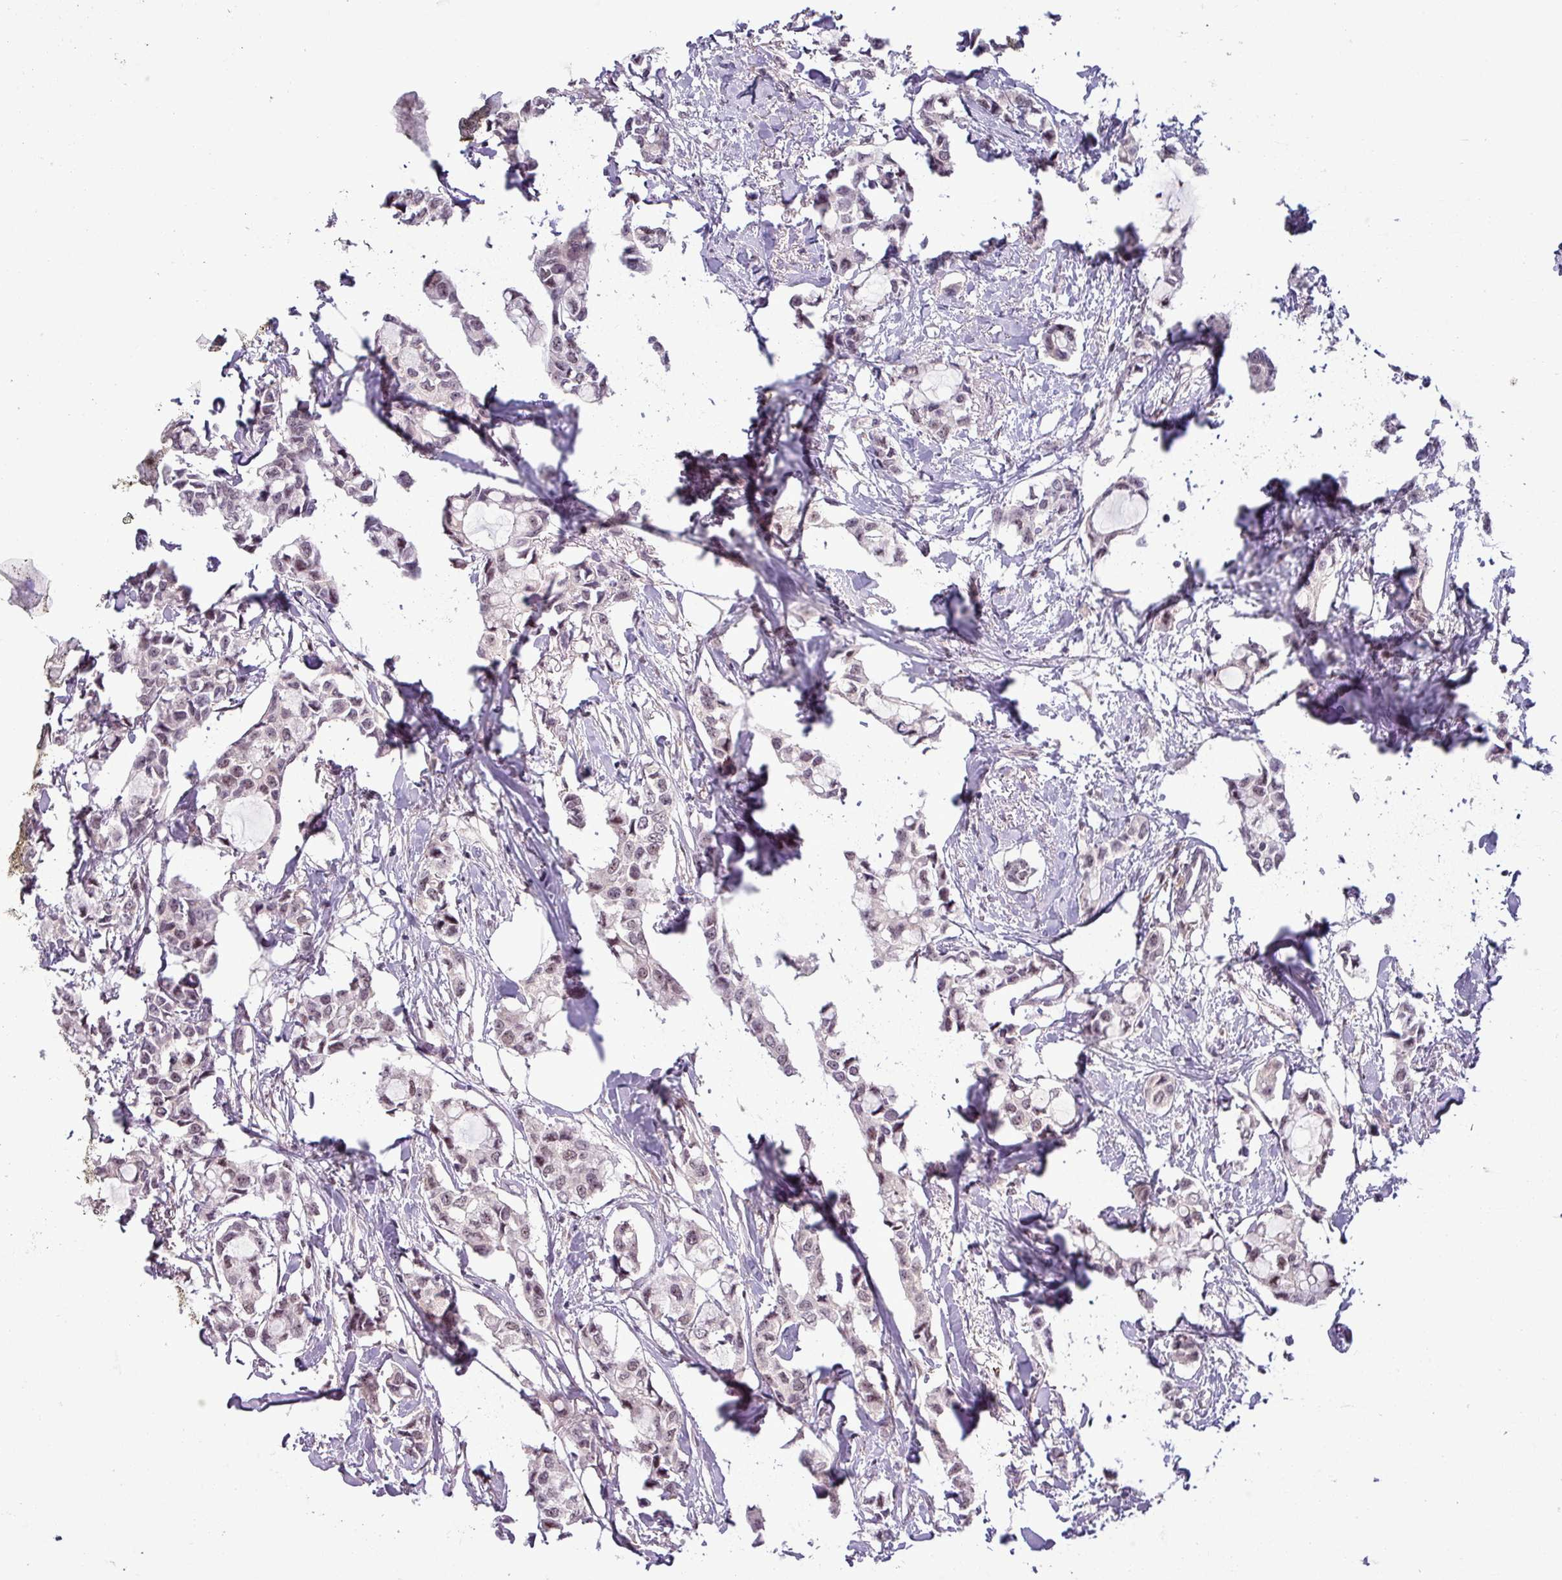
{"staining": {"intensity": "weak", "quantity": "<25%", "location": "nuclear"}, "tissue": "breast cancer", "cell_type": "Tumor cells", "image_type": "cancer", "snomed": [{"axis": "morphology", "description": "Duct carcinoma"}, {"axis": "topography", "description": "Breast"}], "caption": "Immunohistochemistry (IHC) of human breast infiltrating ductal carcinoma reveals no staining in tumor cells.", "gene": "NPFFR1", "patient": {"sex": "female", "age": 73}}